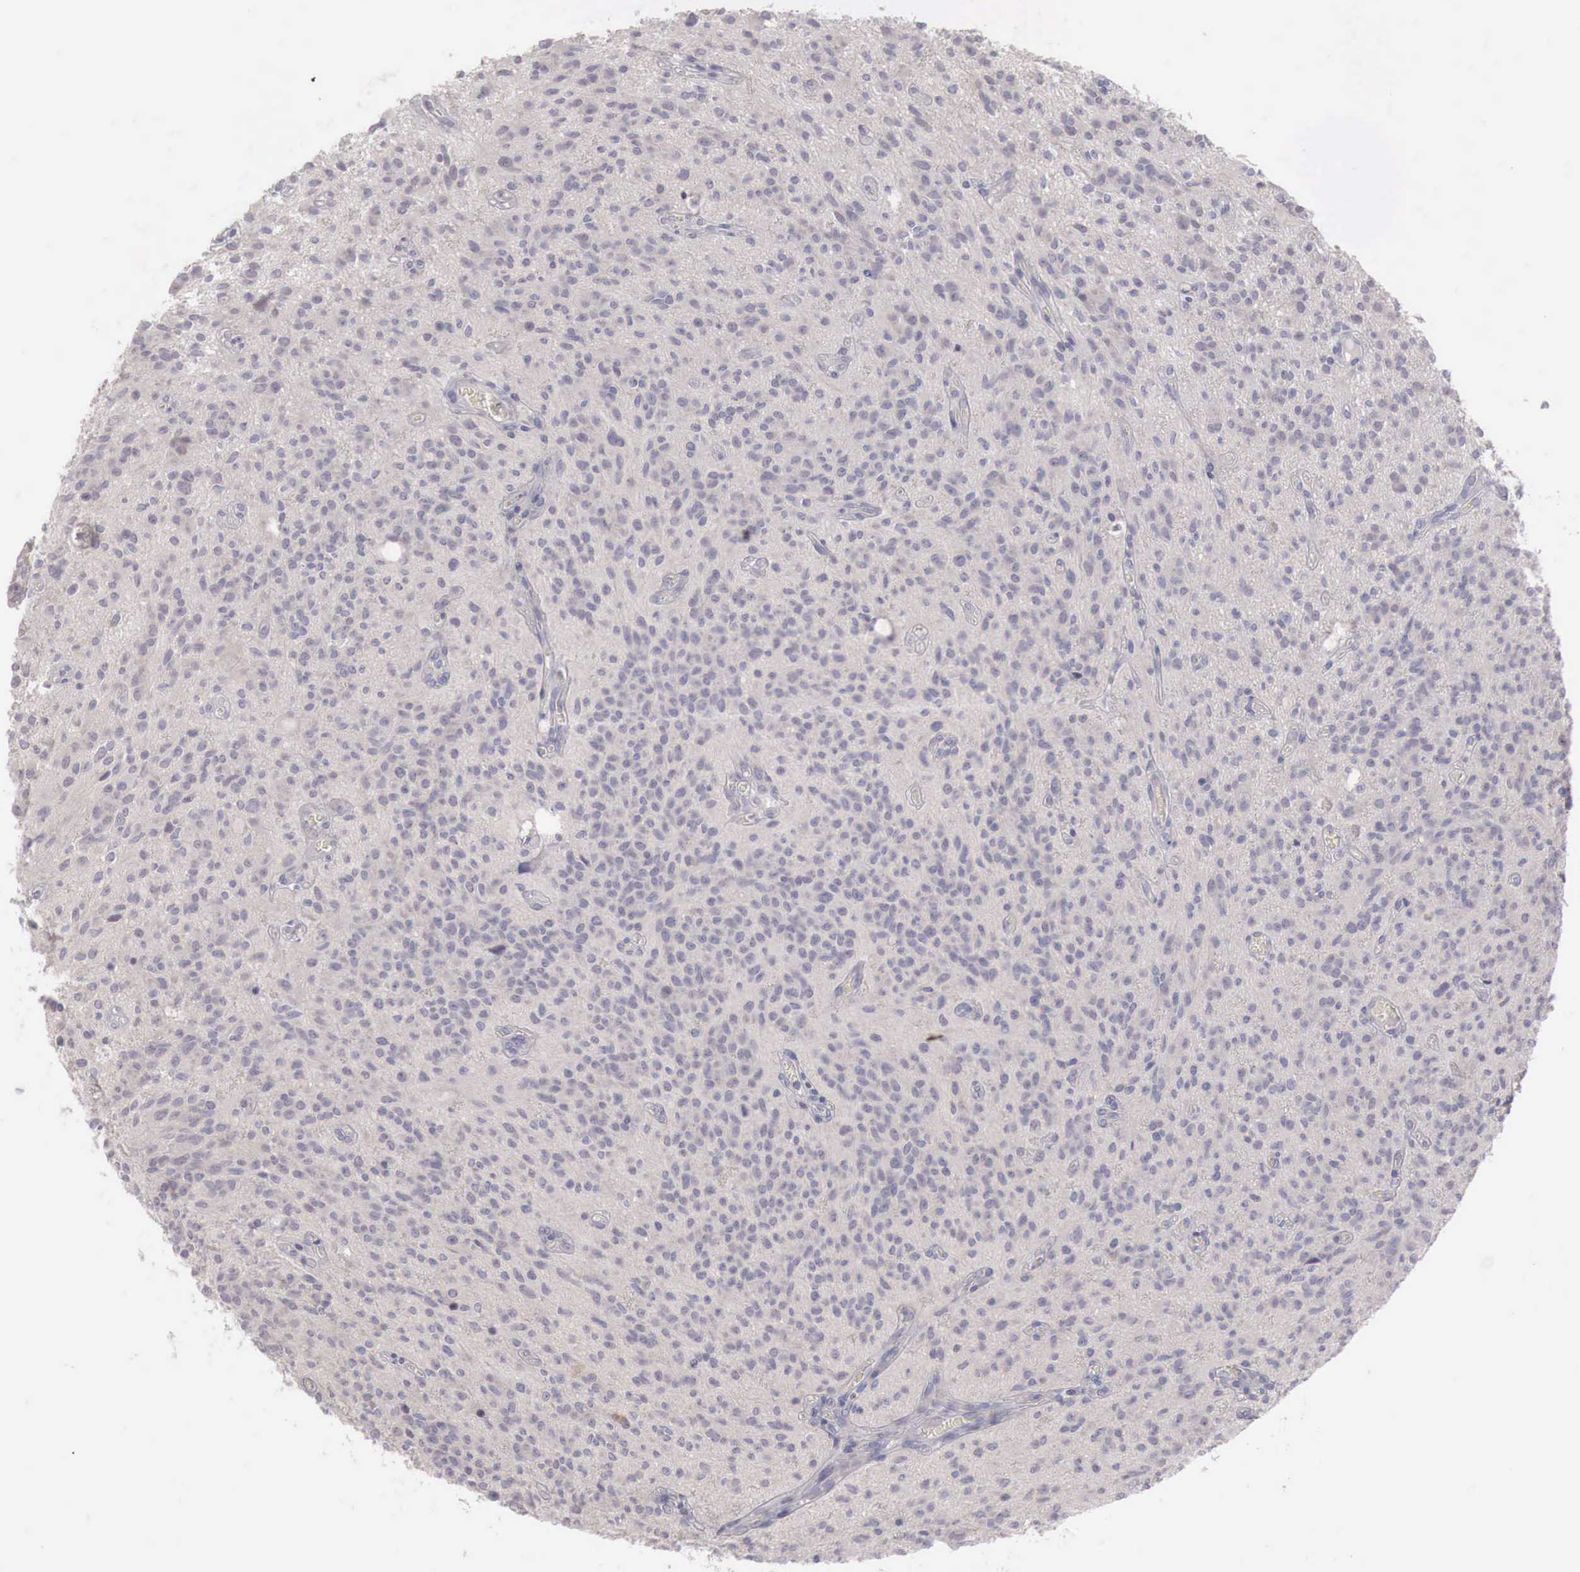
{"staining": {"intensity": "negative", "quantity": "none", "location": "none"}, "tissue": "glioma", "cell_type": "Tumor cells", "image_type": "cancer", "snomed": [{"axis": "morphology", "description": "Glioma, malignant, Low grade"}, {"axis": "topography", "description": "Brain"}], "caption": "This is an immunohistochemistry image of human glioma. There is no positivity in tumor cells.", "gene": "GATA1", "patient": {"sex": "female", "age": 15}}